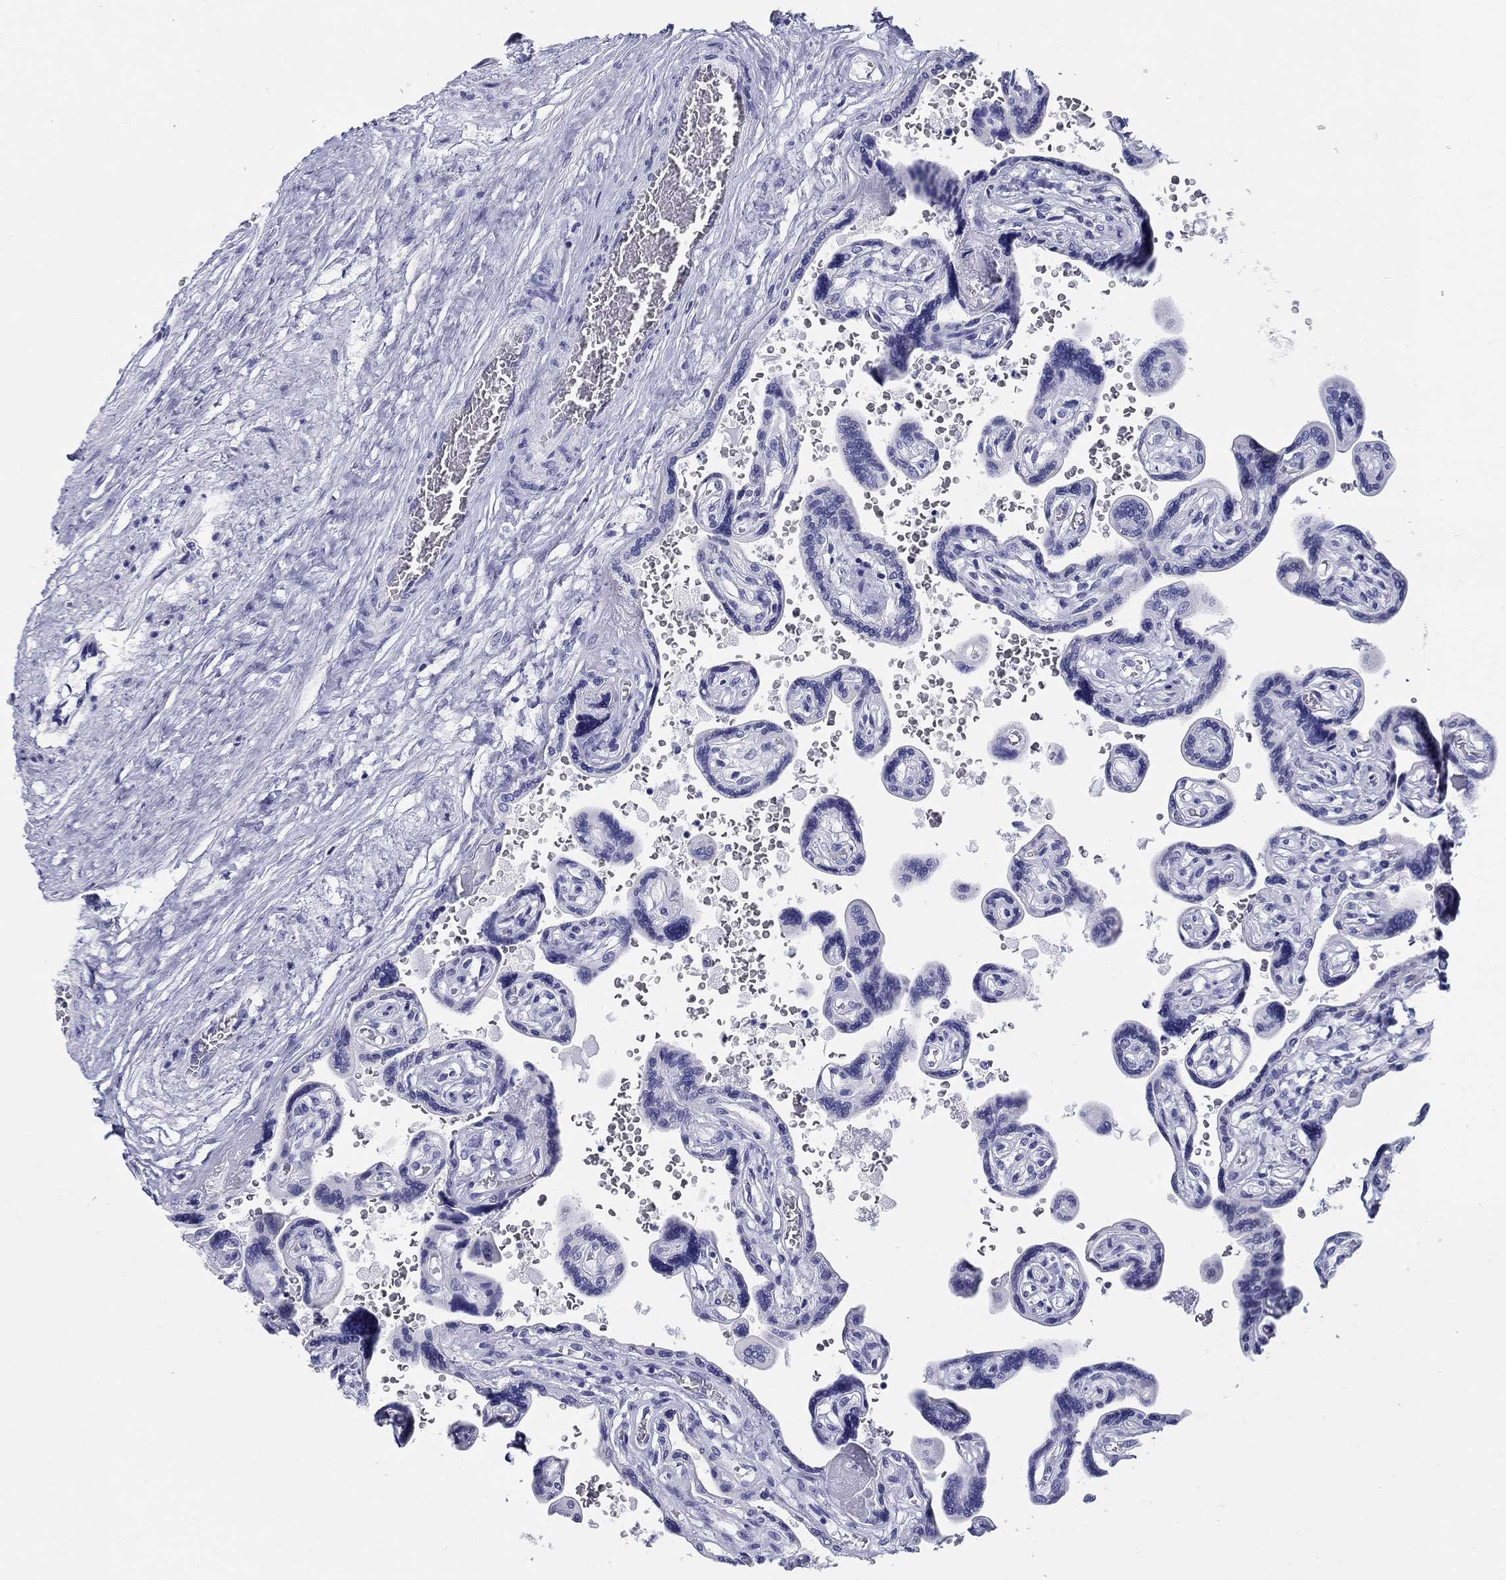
{"staining": {"intensity": "negative", "quantity": "none", "location": "none"}, "tissue": "placenta", "cell_type": "Decidual cells", "image_type": "normal", "snomed": [{"axis": "morphology", "description": "Normal tissue, NOS"}, {"axis": "topography", "description": "Placenta"}], "caption": "Decidual cells show no significant staining in normal placenta. Brightfield microscopy of immunohistochemistry stained with DAB (3,3'-diaminobenzidine) (brown) and hematoxylin (blue), captured at high magnification.", "gene": "LAMP5", "patient": {"sex": "female", "age": 32}}